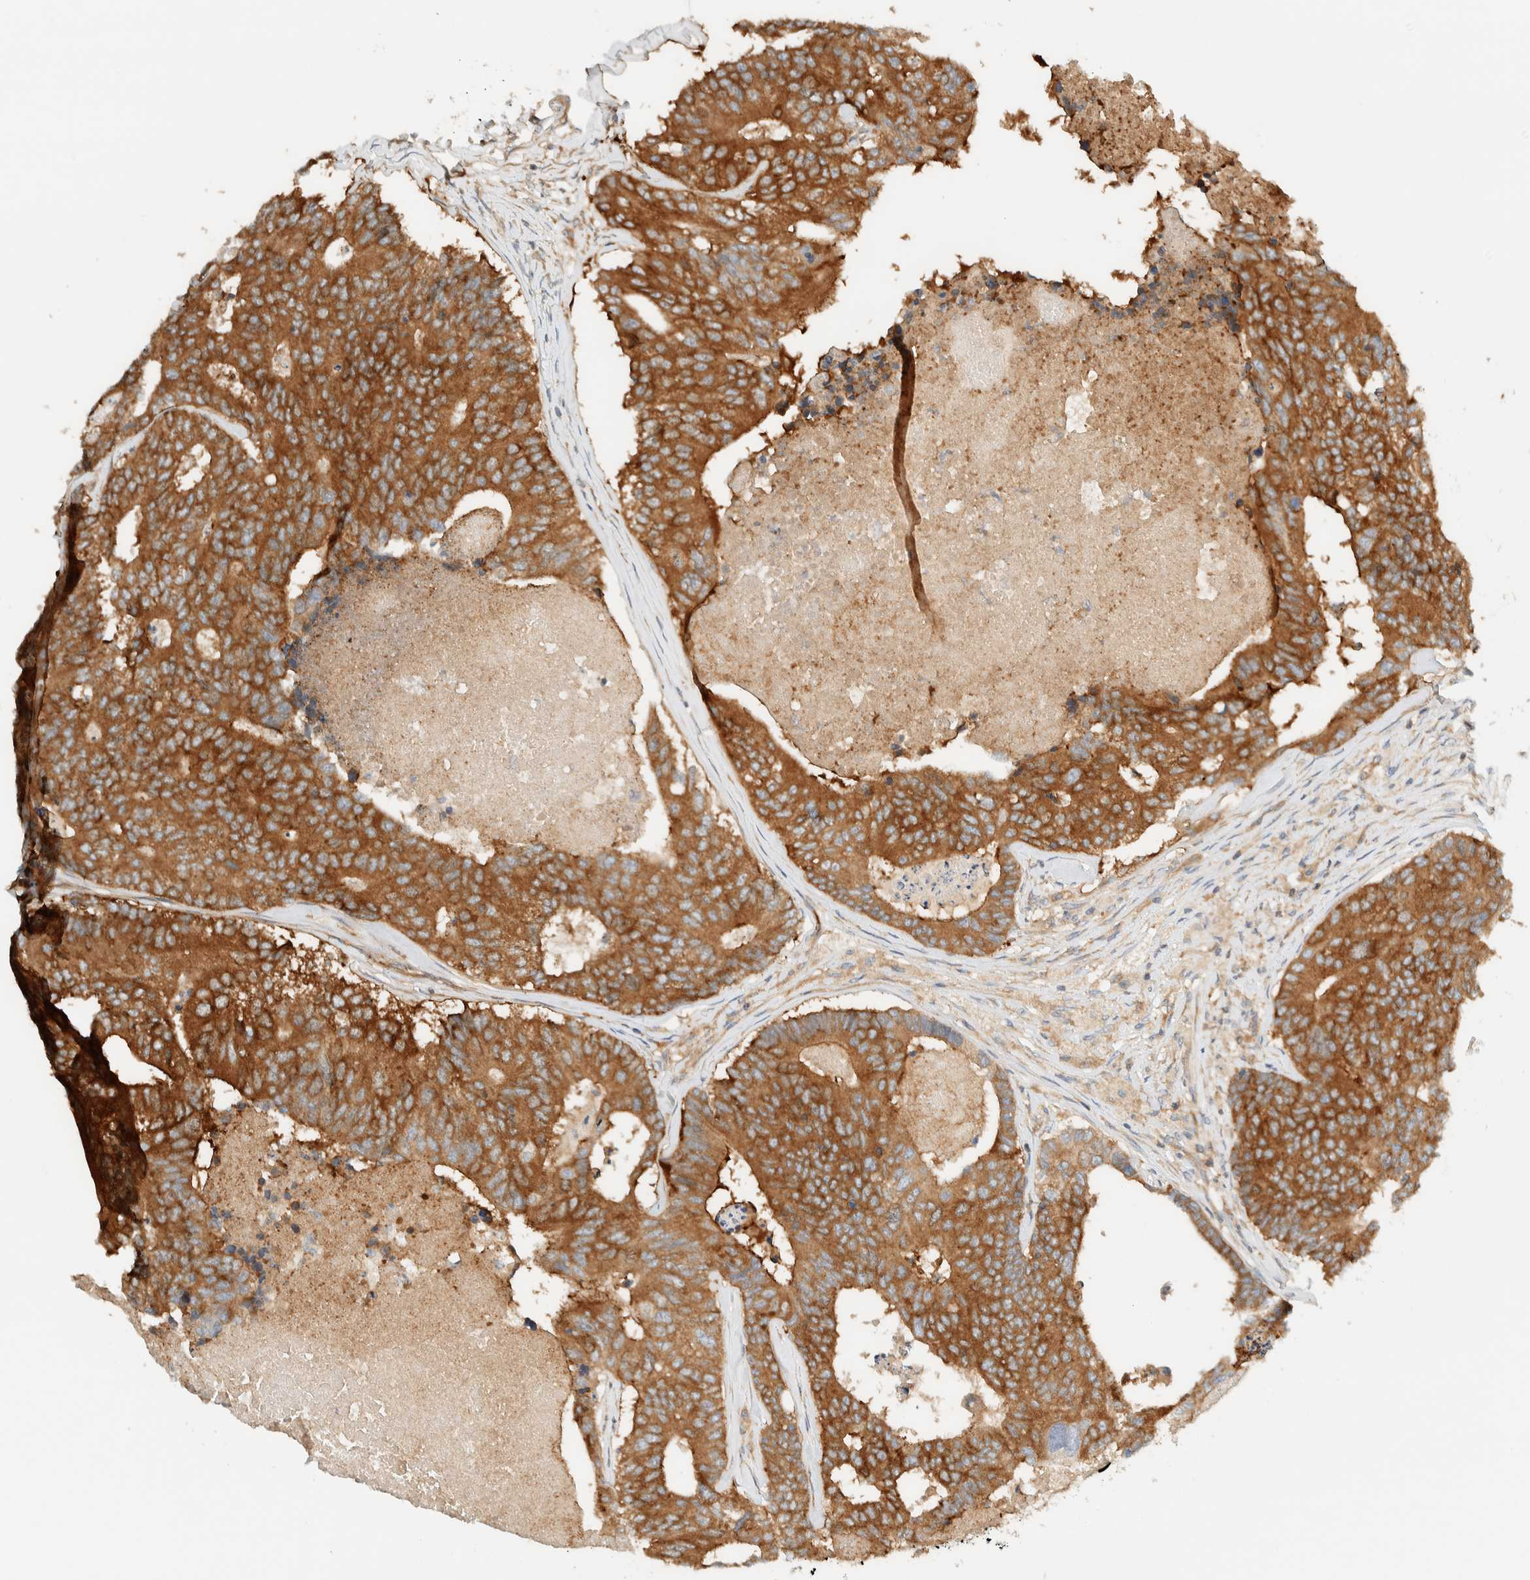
{"staining": {"intensity": "moderate", "quantity": ">75%", "location": "cytoplasmic/membranous"}, "tissue": "colorectal cancer", "cell_type": "Tumor cells", "image_type": "cancer", "snomed": [{"axis": "morphology", "description": "Adenocarcinoma, NOS"}, {"axis": "topography", "description": "Colon"}], "caption": "IHC of colorectal adenocarcinoma exhibits medium levels of moderate cytoplasmic/membranous positivity in about >75% of tumor cells. (DAB (3,3'-diaminobenzidine) = brown stain, brightfield microscopy at high magnification).", "gene": "ARFGEF1", "patient": {"sex": "female", "age": 67}}